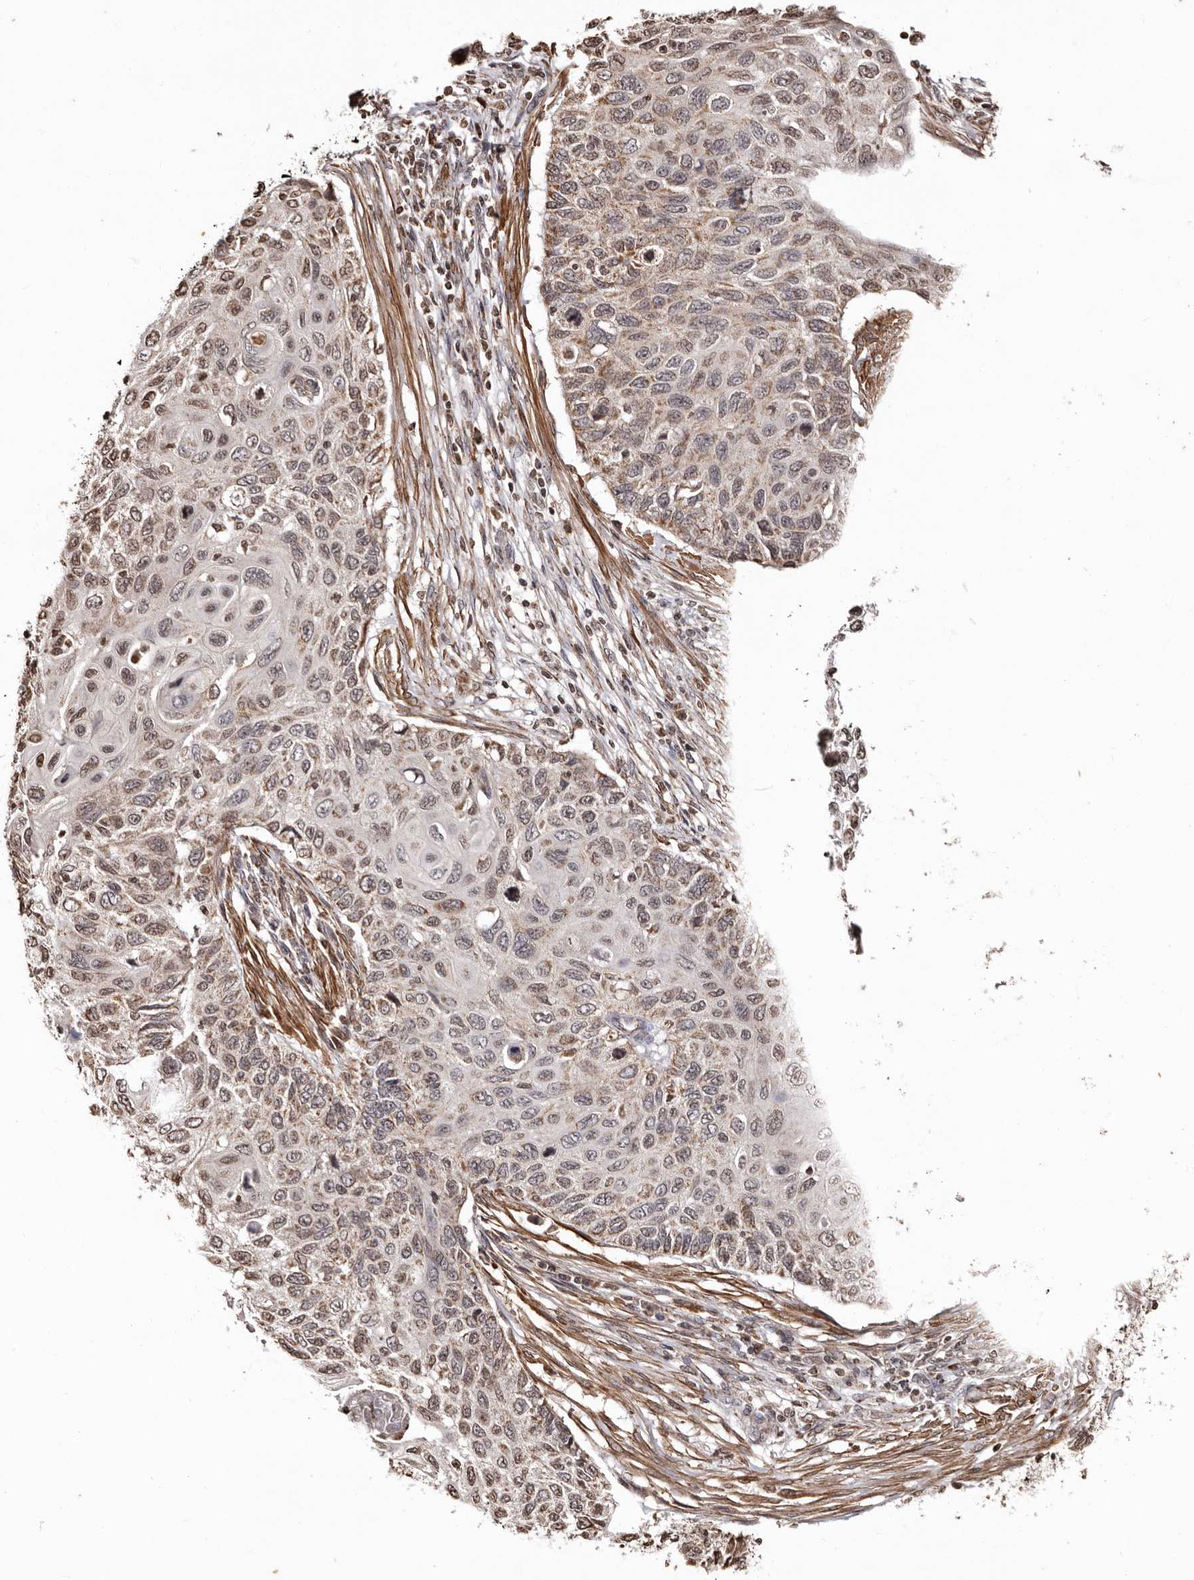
{"staining": {"intensity": "weak", "quantity": "25%-75%", "location": "cytoplasmic/membranous"}, "tissue": "cervical cancer", "cell_type": "Tumor cells", "image_type": "cancer", "snomed": [{"axis": "morphology", "description": "Squamous cell carcinoma, NOS"}, {"axis": "topography", "description": "Cervix"}], "caption": "A high-resolution histopathology image shows immunohistochemistry staining of cervical cancer (squamous cell carcinoma), which demonstrates weak cytoplasmic/membranous staining in approximately 25%-75% of tumor cells.", "gene": "CCDC190", "patient": {"sex": "female", "age": 70}}